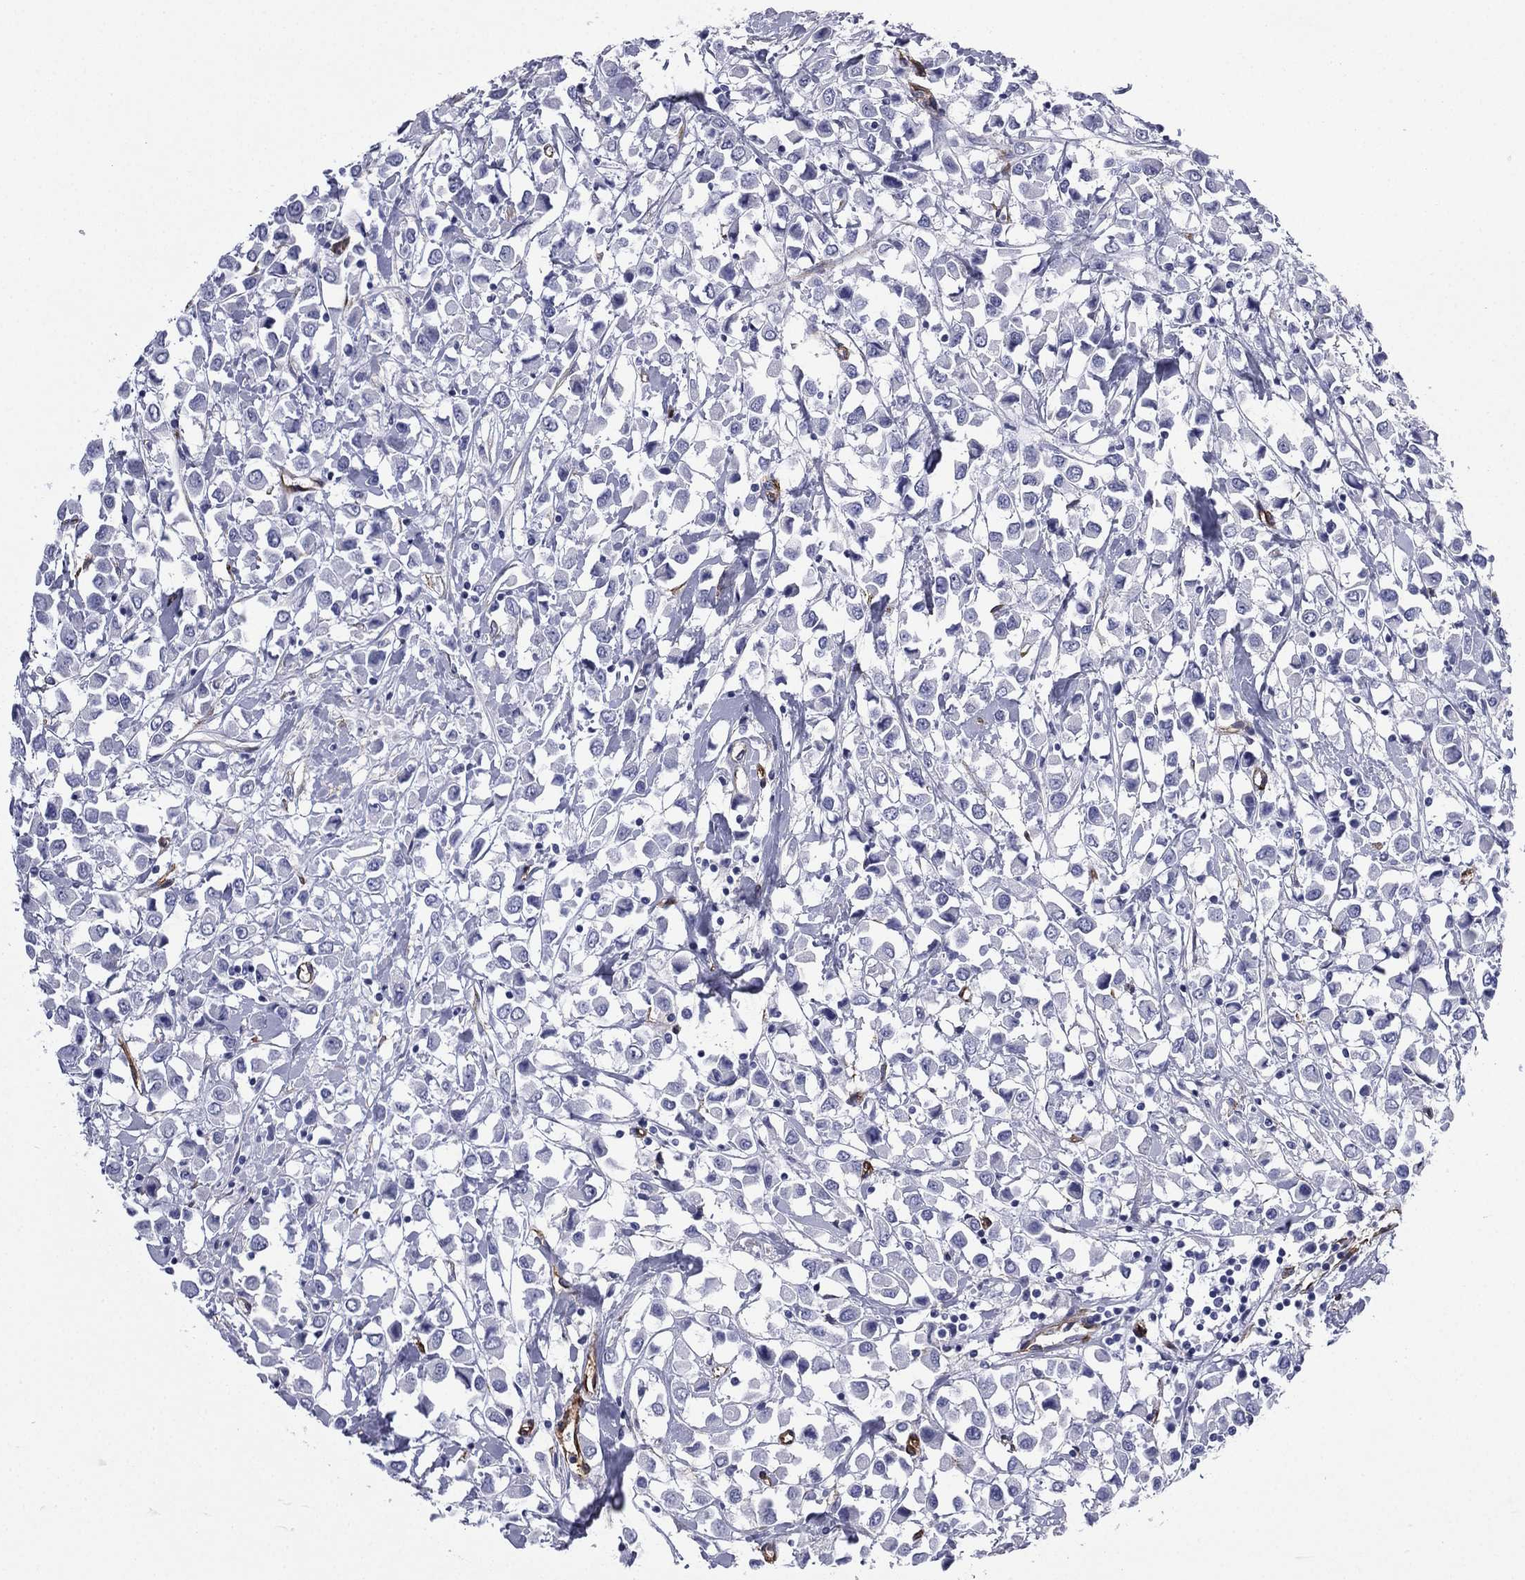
{"staining": {"intensity": "negative", "quantity": "none", "location": "none"}, "tissue": "breast cancer", "cell_type": "Tumor cells", "image_type": "cancer", "snomed": [{"axis": "morphology", "description": "Duct carcinoma"}, {"axis": "topography", "description": "Breast"}], "caption": "Breast cancer (infiltrating ductal carcinoma) was stained to show a protein in brown. There is no significant positivity in tumor cells.", "gene": "CAVIN3", "patient": {"sex": "female", "age": 61}}